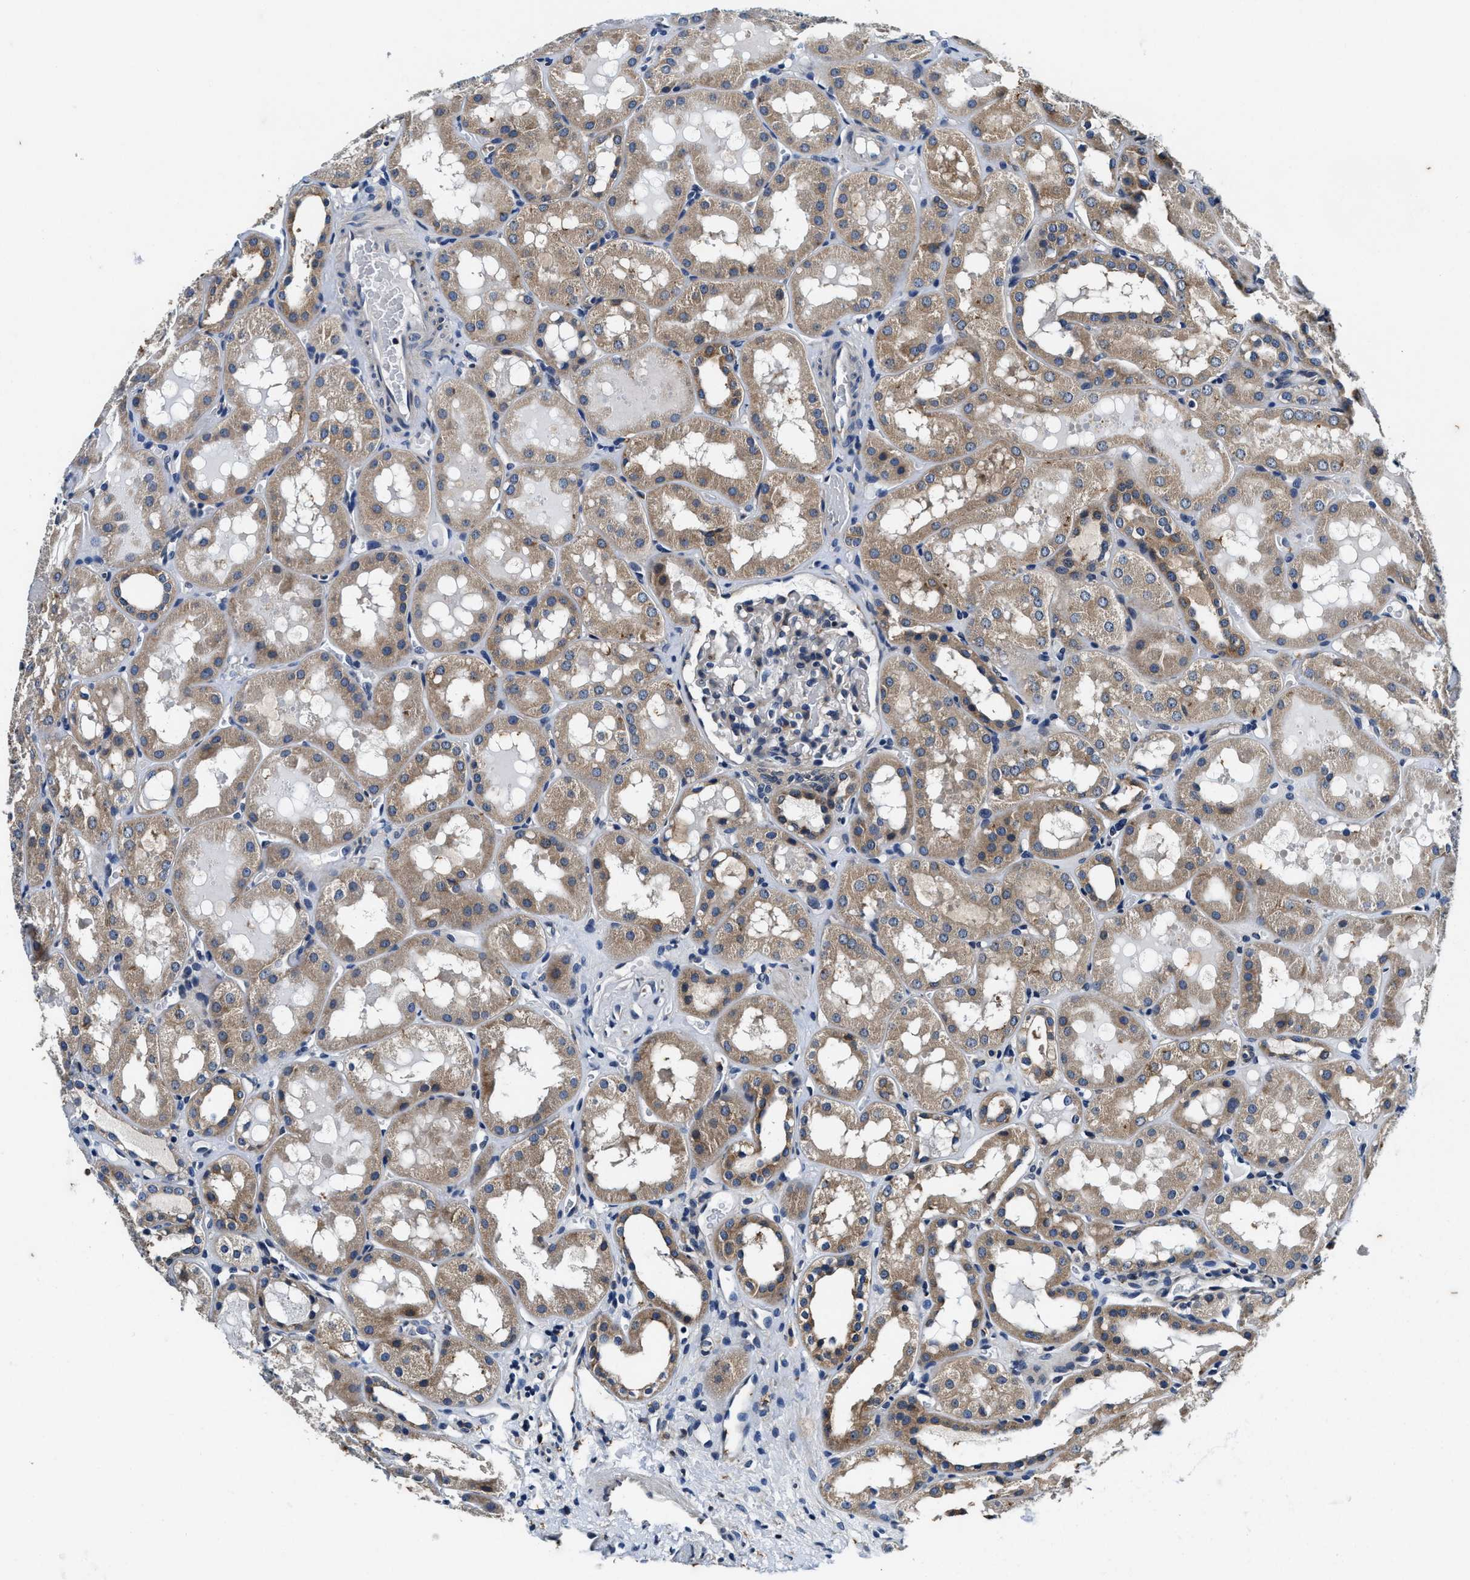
{"staining": {"intensity": "negative", "quantity": "none", "location": "none"}, "tissue": "kidney", "cell_type": "Cells in glomeruli", "image_type": "normal", "snomed": [{"axis": "morphology", "description": "Normal tissue, NOS"}, {"axis": "topography", "description": "Kidney"}, {"axis": "topography", "description": "Urinary bladder"}], "caption": "Immunohistochemistry (IHC) micrograph of unremarkable human kidney stained for a protein (brown), which demonstrates no expression in cells in glomeruli.", "gene": "PI4KB", "patient": {"sex": "male", "age": 16}}